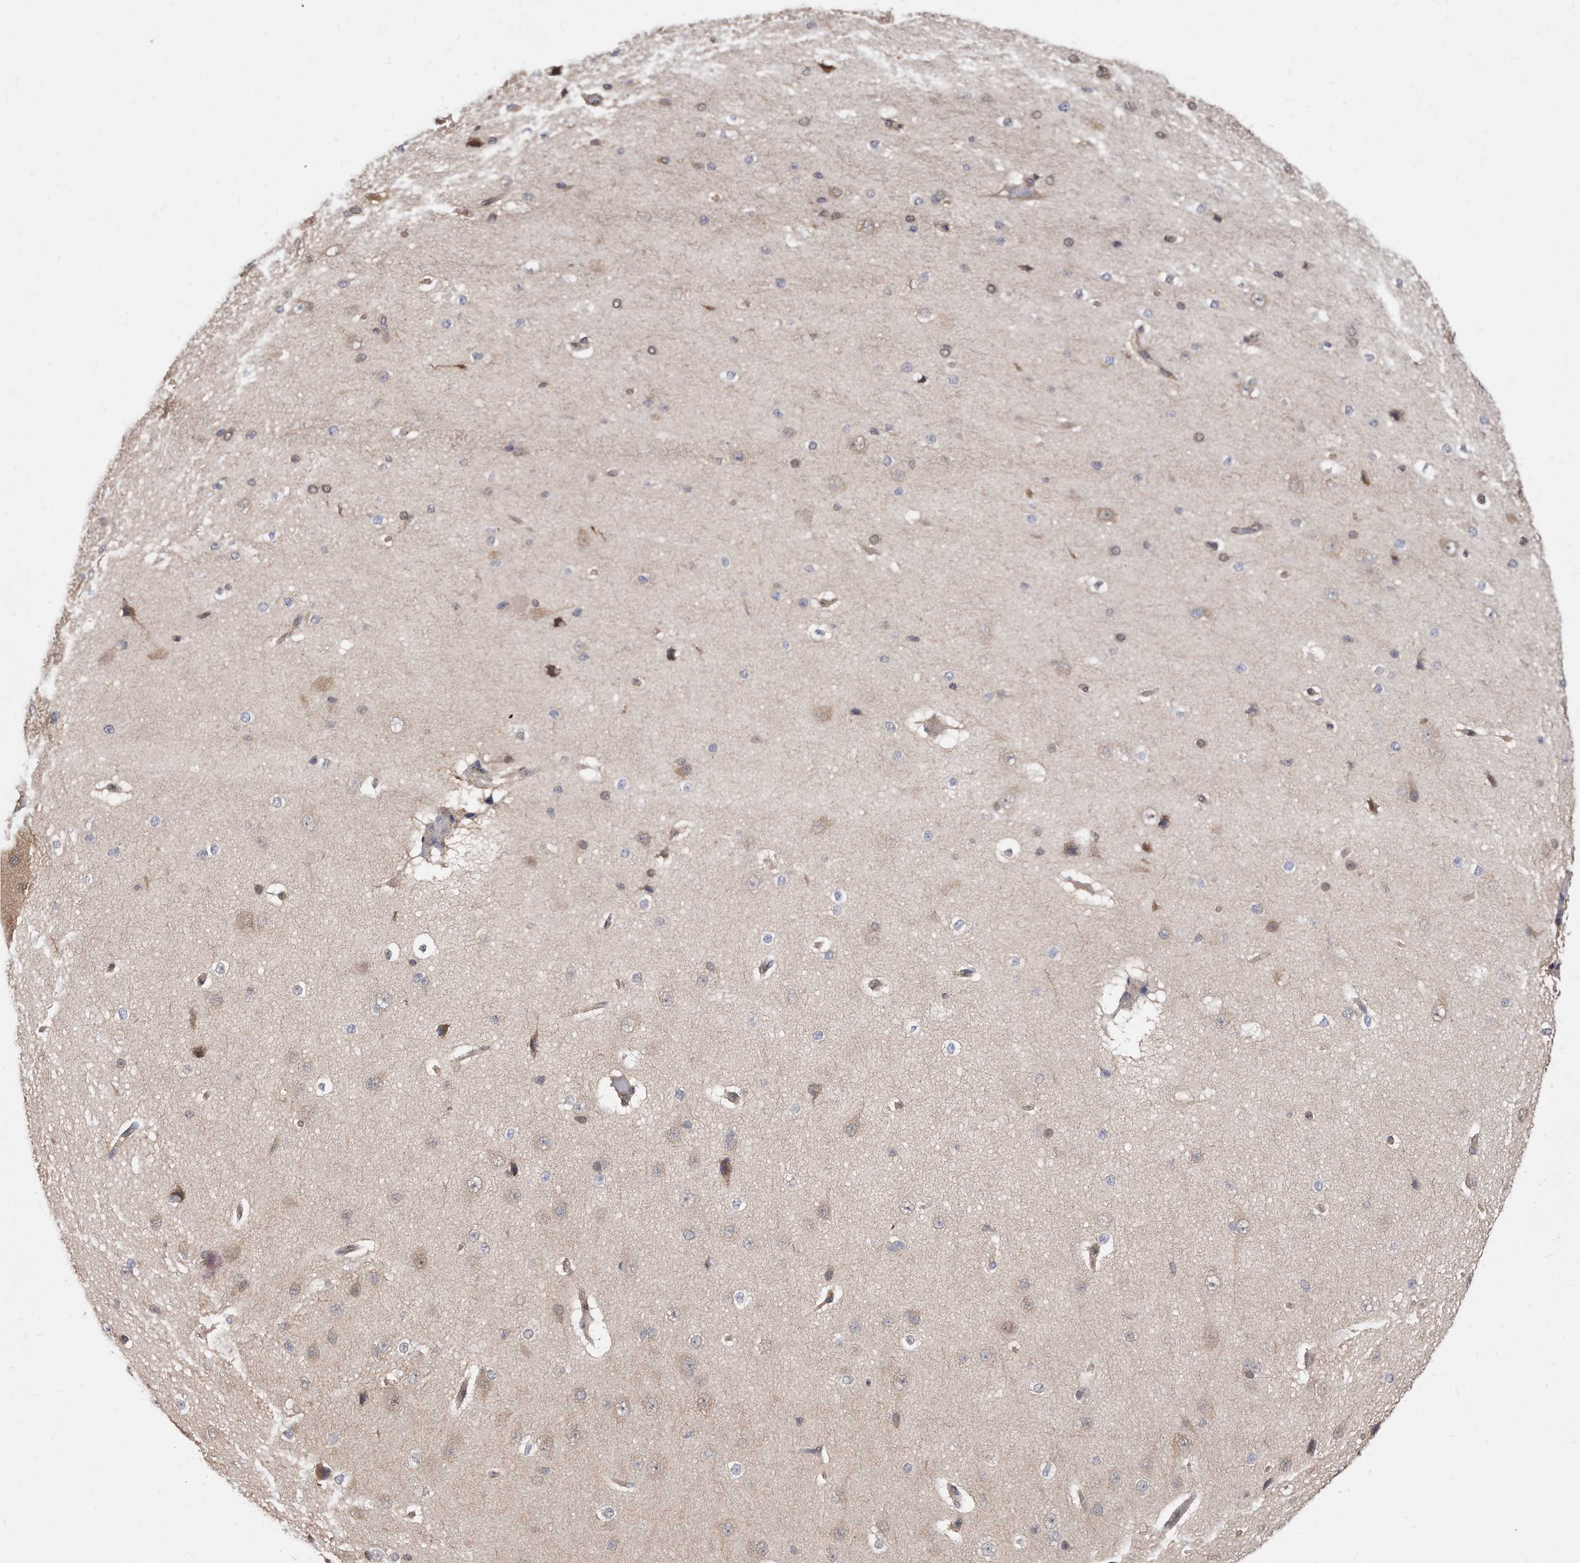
{"staining": {"intensity": "weak", "quantity": "25%-75%", "location": "cytoplasmic/membranous"}, "tissue": "cerebral cortex", "cell_type": "Endothelial cells", "image_type": "normal", "snomed": [{"axis": "morphology", "description": "Normal tissue, NOS"}, {"axis": "morphology", "description": "Developmental malformation"}, {"axis": "topography", "description": "Cerebral cortex"}], "caption": "A brown stain shows weak cytoplasmic/membranous staining of a protein in endothelial cells of unremarkable cerebral cortex.", "gene": "TCP1", "patient": {"sex": "female", "age": 30}}